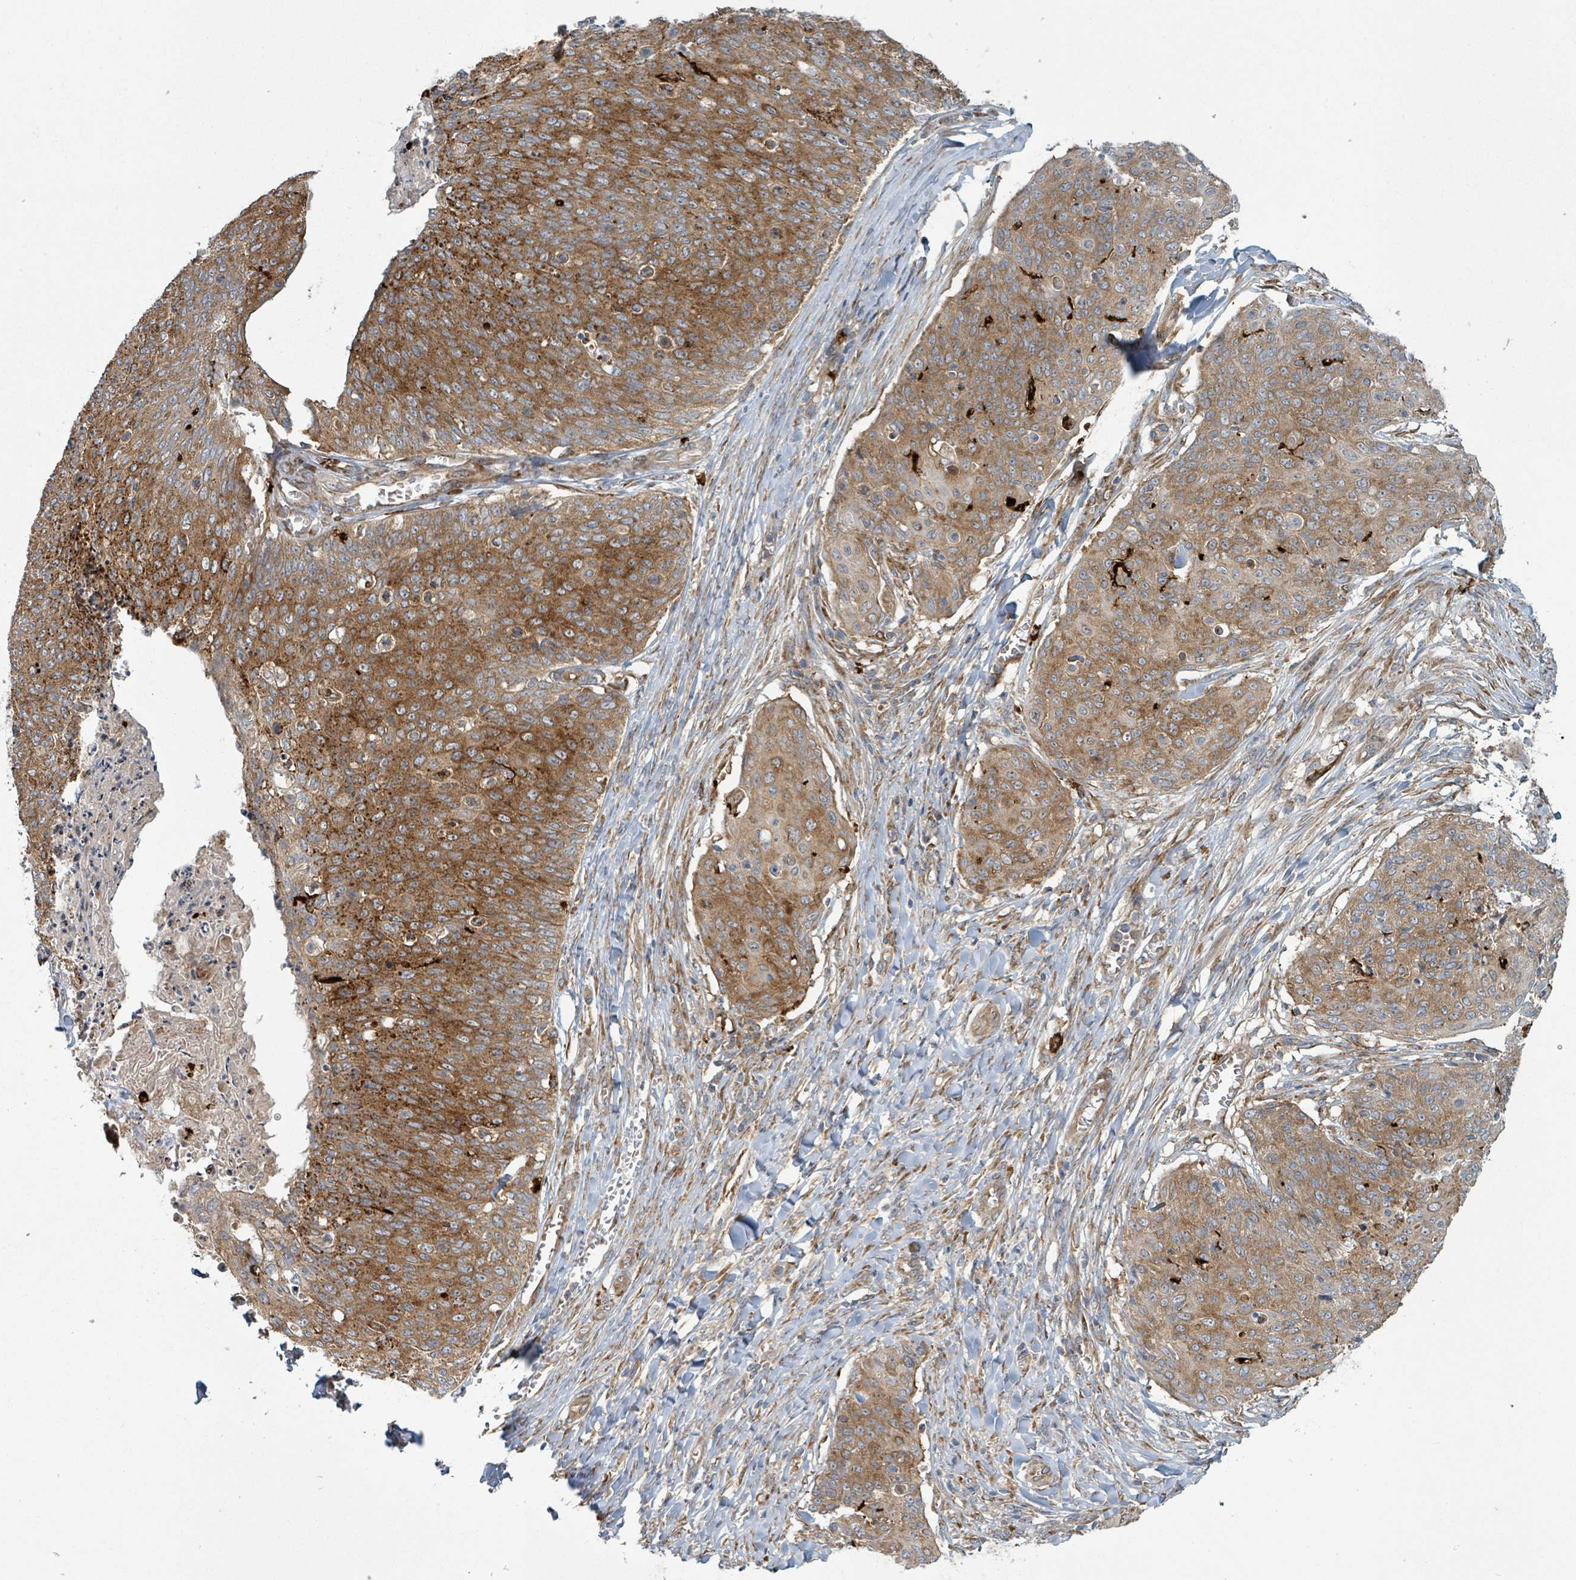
{"staining": {"intensity": "moderate", "quantity": ">75%", "location": "cytoplasmic/membranous"}, "tissue": "skin cancer", "cell_type": "Tumor cells", "image_type": "cancer", "snomed": [{"axis": "morphology", "description": "Squamous cell carcinoma, NOS"}, {"axis": "topography", "description": "Skin"}, {"axis": "topography", "description": "Vulva"}], "caption": "The histopathology image shows staining of squamous cell carcinoma (skin), revealing moderate cytoplasmic/membranous protein positivity (brown color) within tumor cells. (Stains: DAB (3,3'-diaminobenzidine) in brown, nuclei in blue, Microscopy: brightfield microscopy at high magnification).", "gene": "OR51E1", "patient": {"sex": "female", "age": 85}}